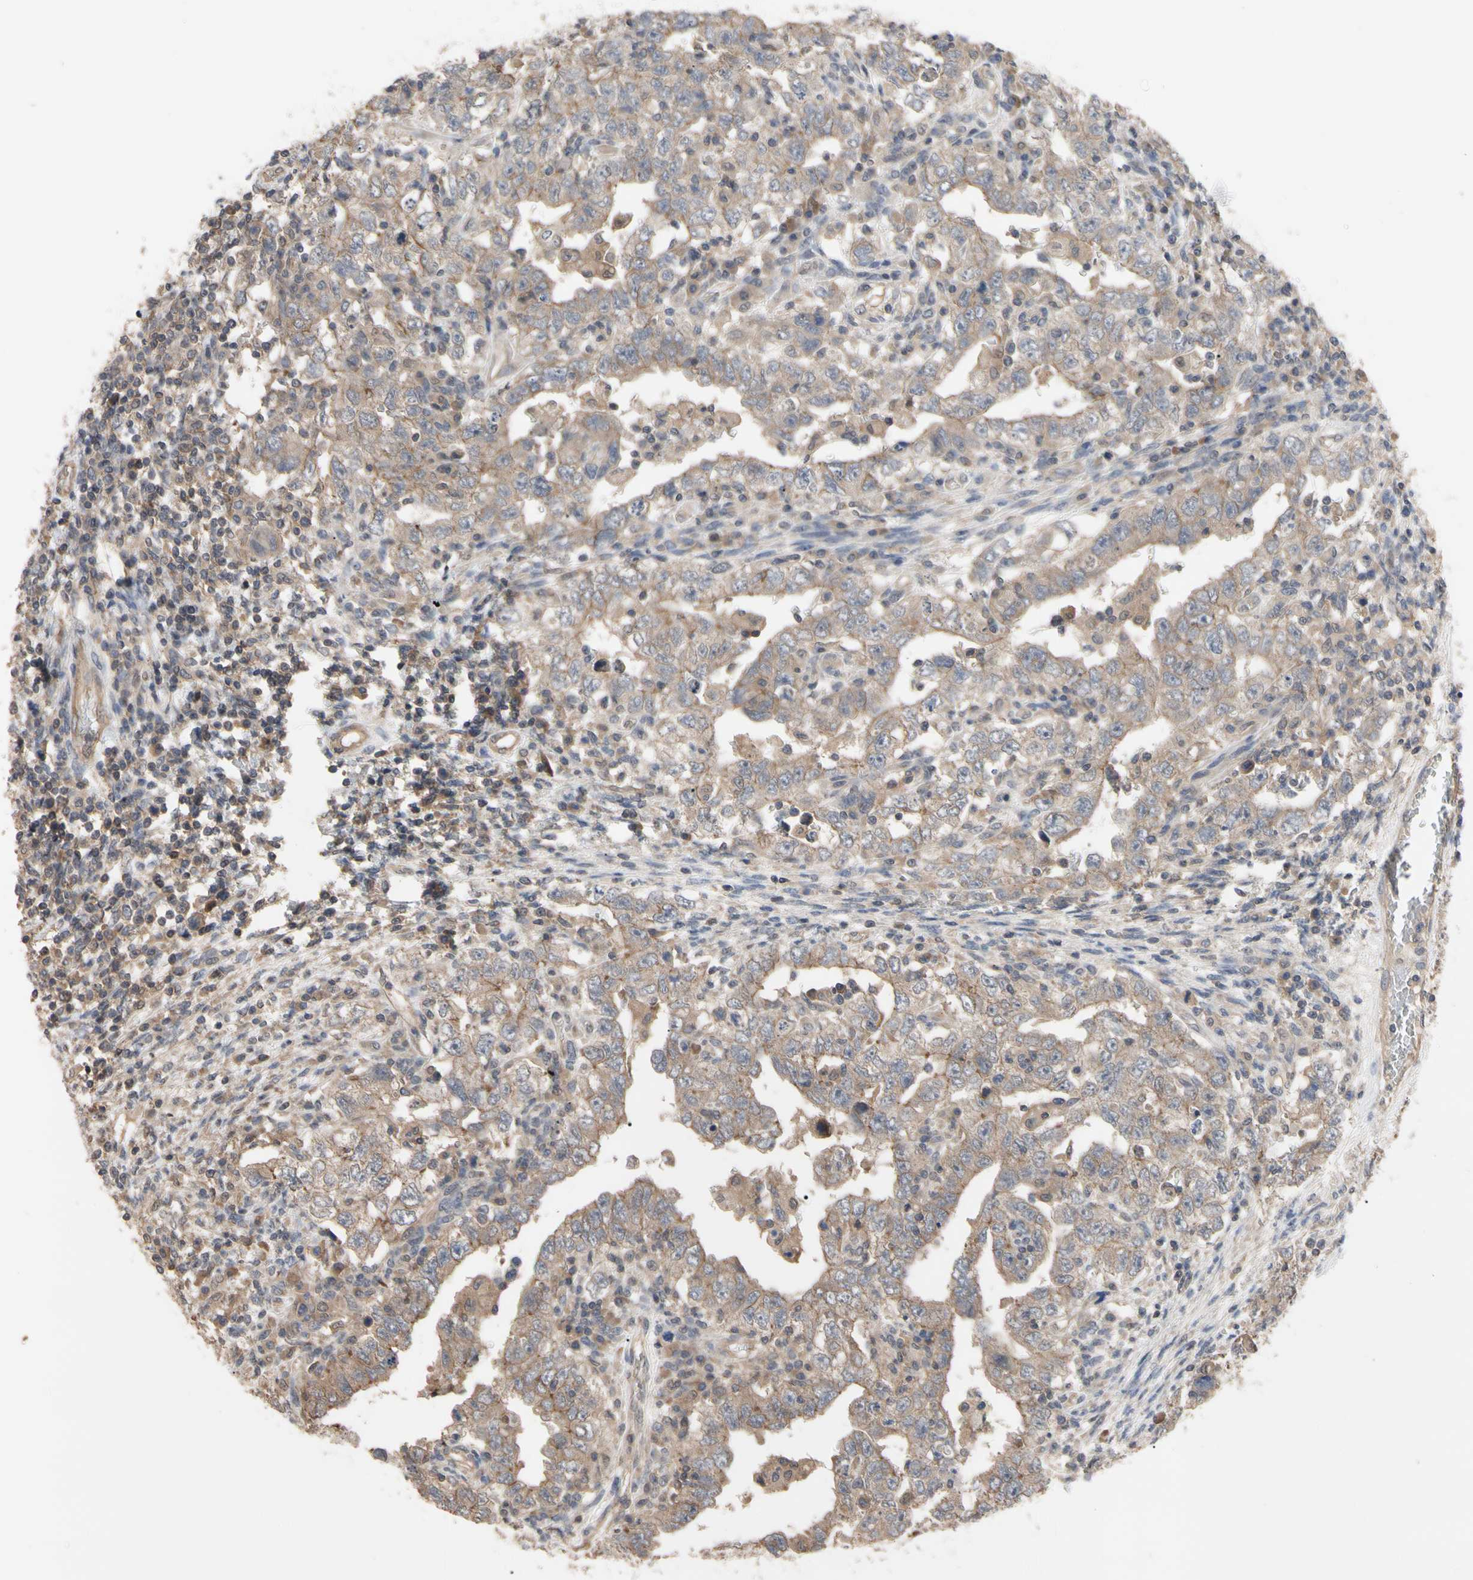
{"staining": {"intensity": "moderate", "quantity": ">75%", "location": "cytoplasmic/membranous"}, "tissue": "testis cancer", "cell_type": "Tumor cells", "image_type": "cancer", "snomed": [{"axis": "morphology", "description": "Carcinoma, Embryonal, NOS"}, {"axis": "topography", "description": "Testis"}], "caption": "Moderate cytoplasmic/membranous staining for a protein is identified in approximately >75% of tumor cells of testis cancer (embryonal carcinoma) using IHC.", "gene": "DPP8", "patient": {"sex": "male", "age": 26}}